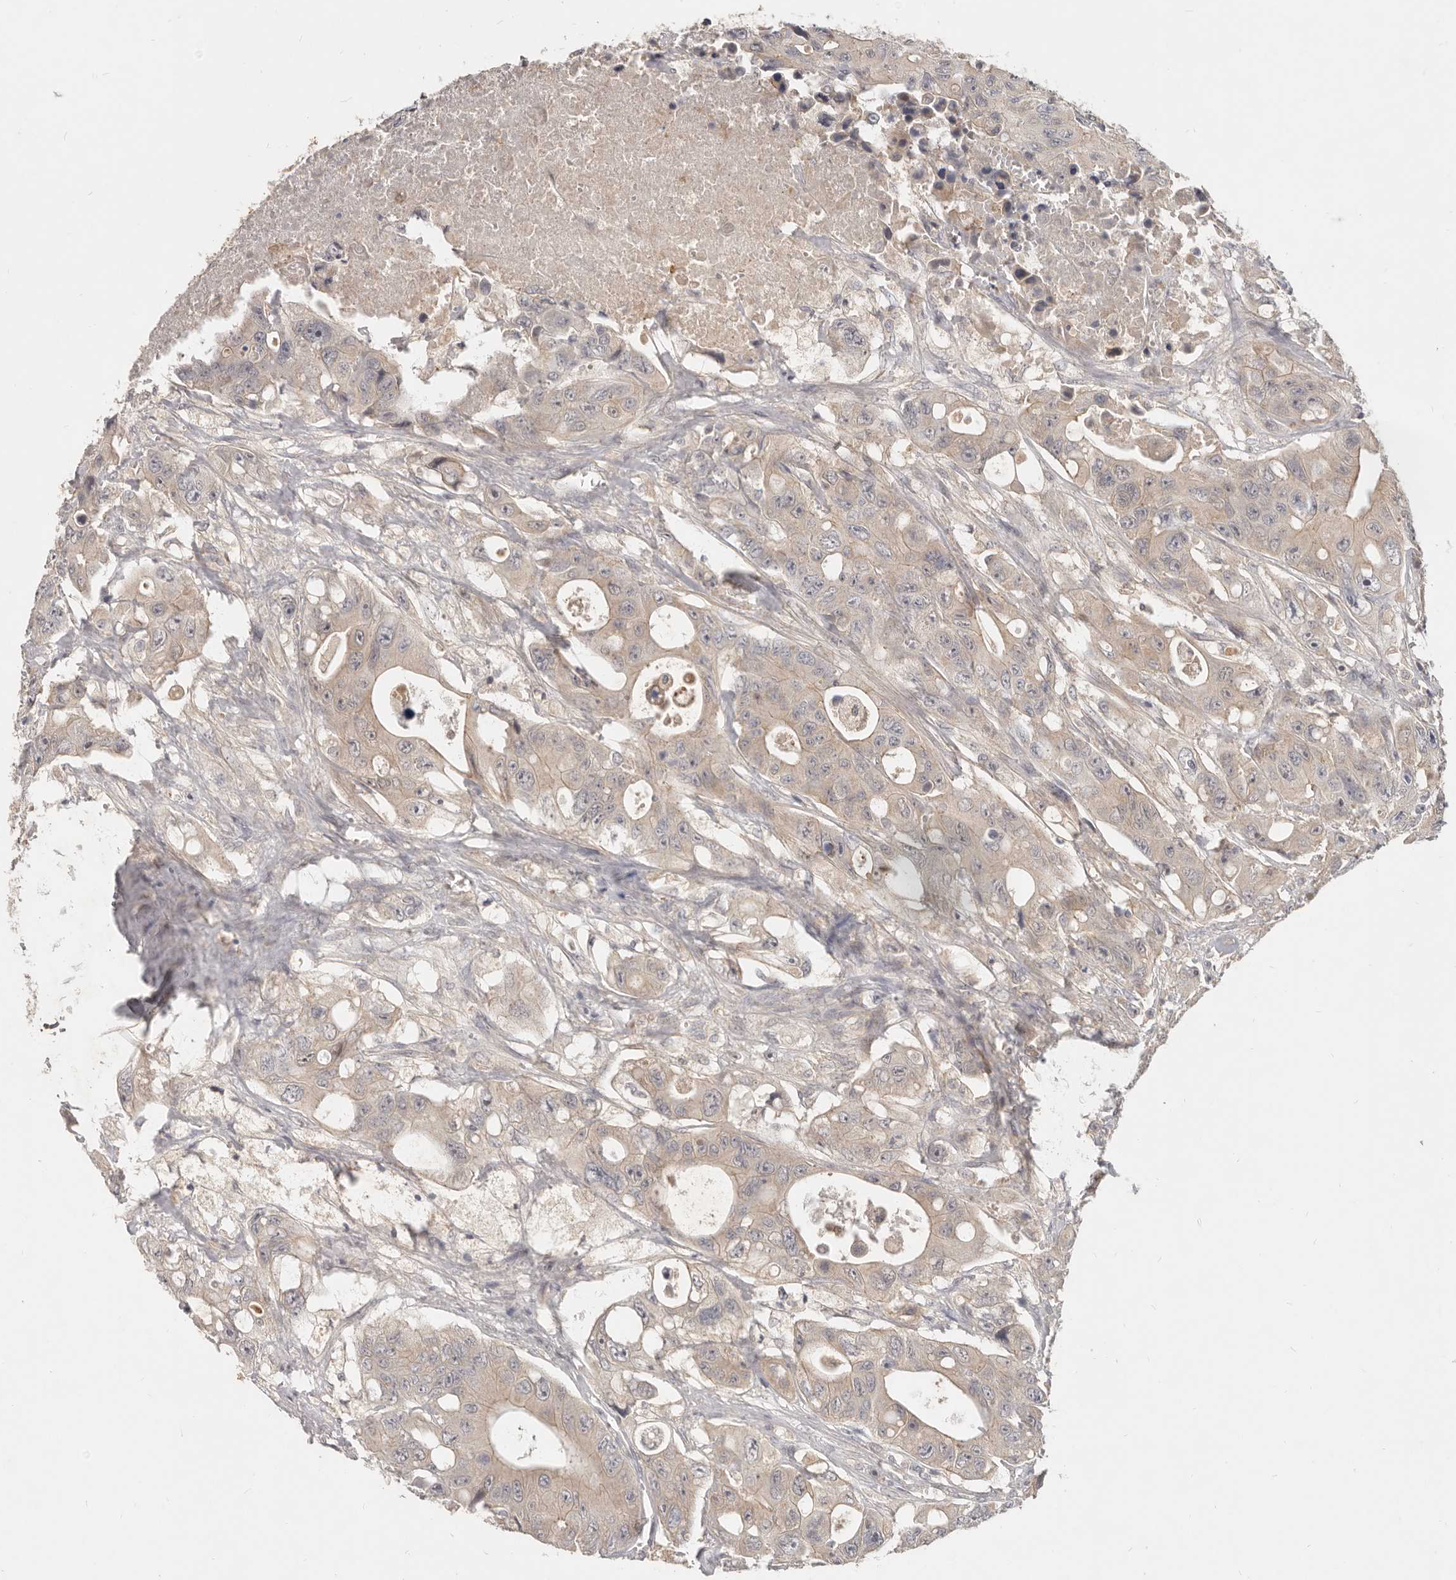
{"staining": {"intensity": "weak", "quantity": "25%-75%", "location": "cytoplasmic/membranous"}, "tissue": "colorectal cancer", "cell_type": "Tumor cells", "image_type": "cancer", "snomed": [{"axis": "morphology", "description": "Adenocarcinoma, NOS"}, {"axis": "topography", "description": "Colon"}], "caption": "Immunohistochemistry (IHC) (DAB (3,3'-diaminobenzidine)) staining of human colorectal adenocarcinoma displays weak cytoplasmic/membranous protein staining in approximately 25%-75% of tumor cells.", "gene": "USP49", "patient": {"sex": "female", "age": 46}}